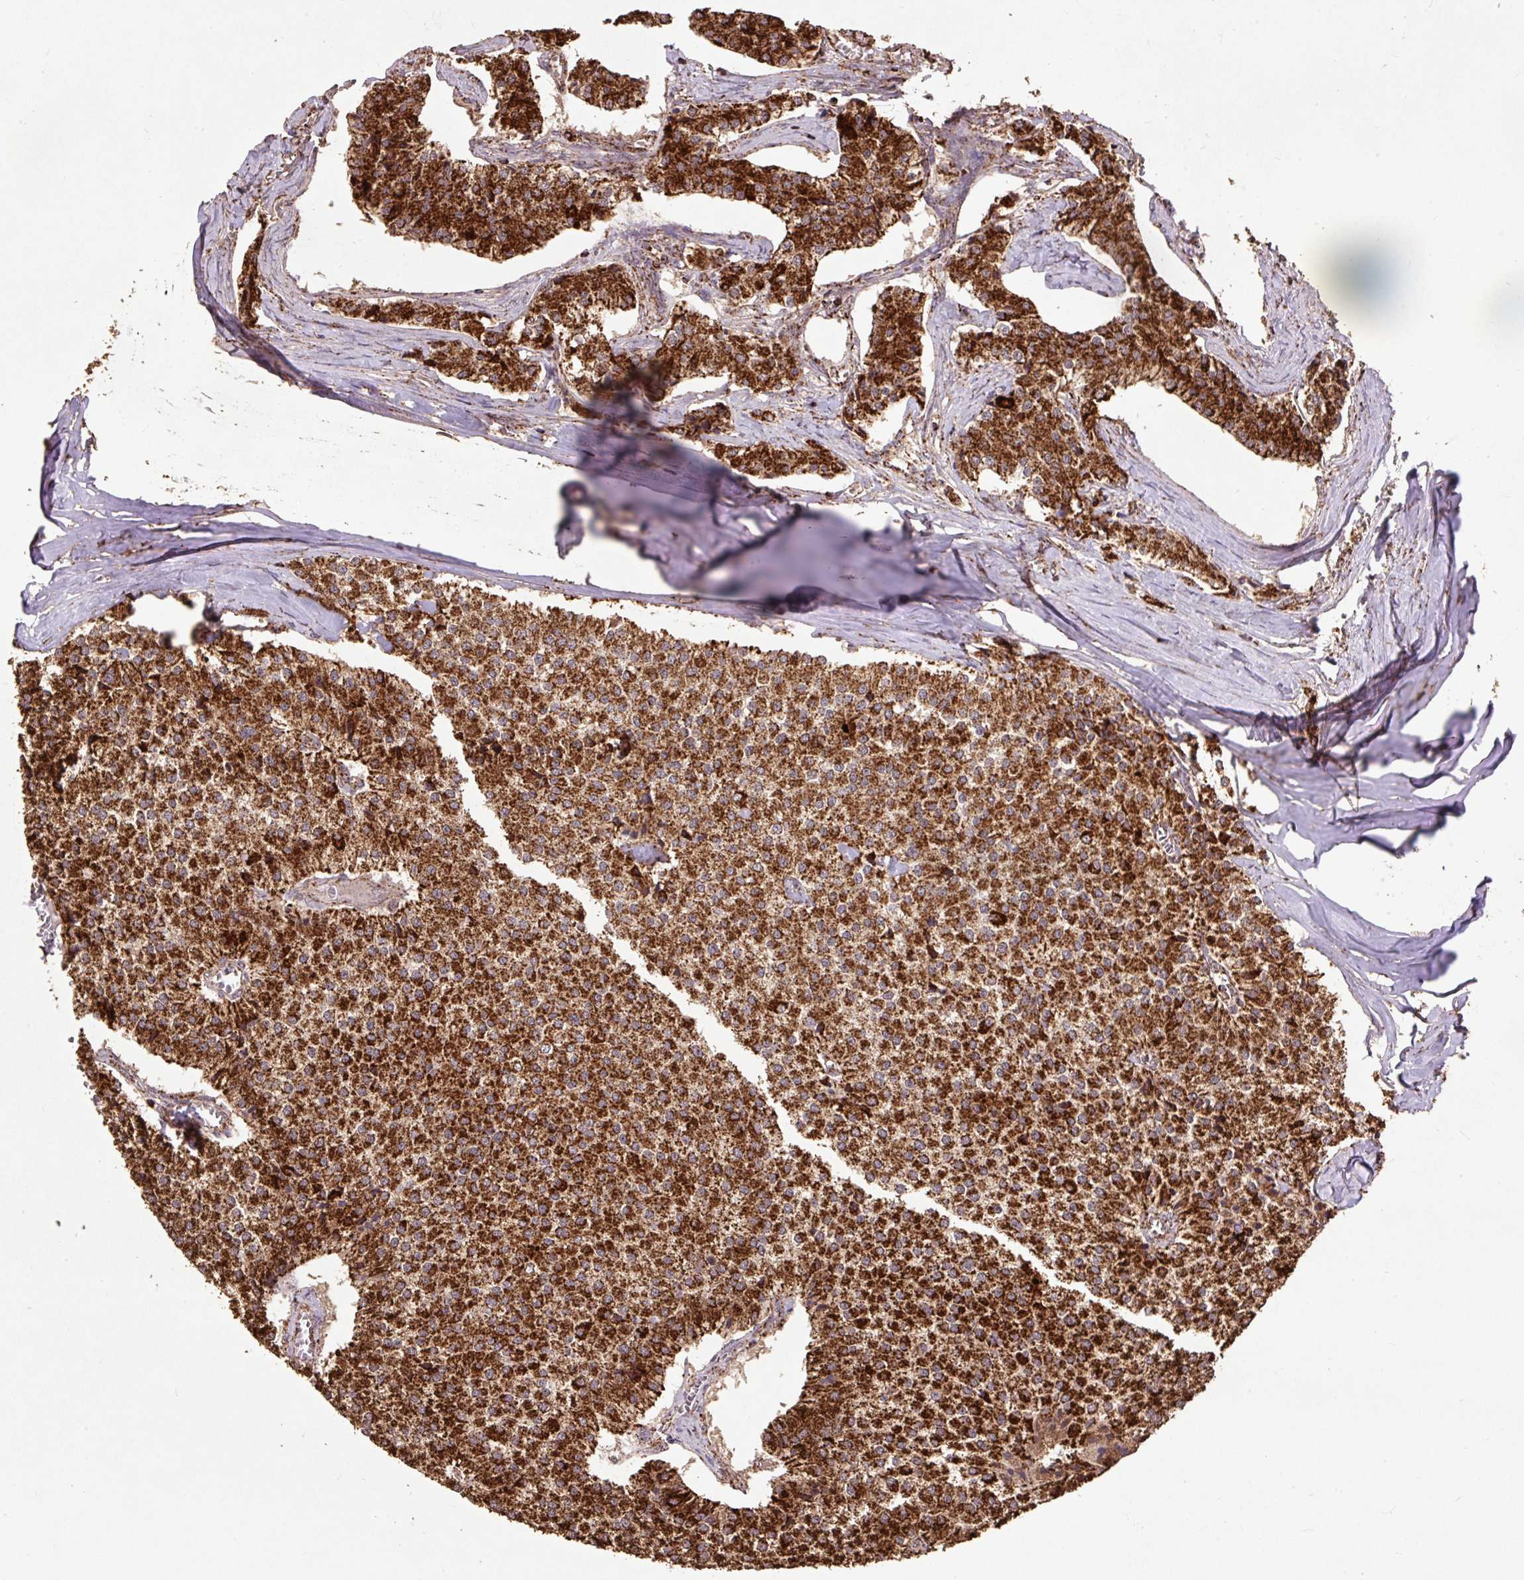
{"staining": {"intensity": "strong", "quantity": ">75%", "location": "cytoplasmic/membranous"}, "tissue": "carcinoid", "cell_type": "Tumor cells", "image_type": "cancer", "snomed": [{"axis": "morphology", "description": "Carcinoid, malignant, NOS"}, {"axis": "topography", "description": "Colon"}], "caption": "Immunohistochemistry (IHC) of human carcinoid reveals high levels of strong cytoplasmic/membranous staining in approximately >75% of tumor cells.", "gene": "ATP5F1A", "patient": {"sex": "female", "age": 52}}